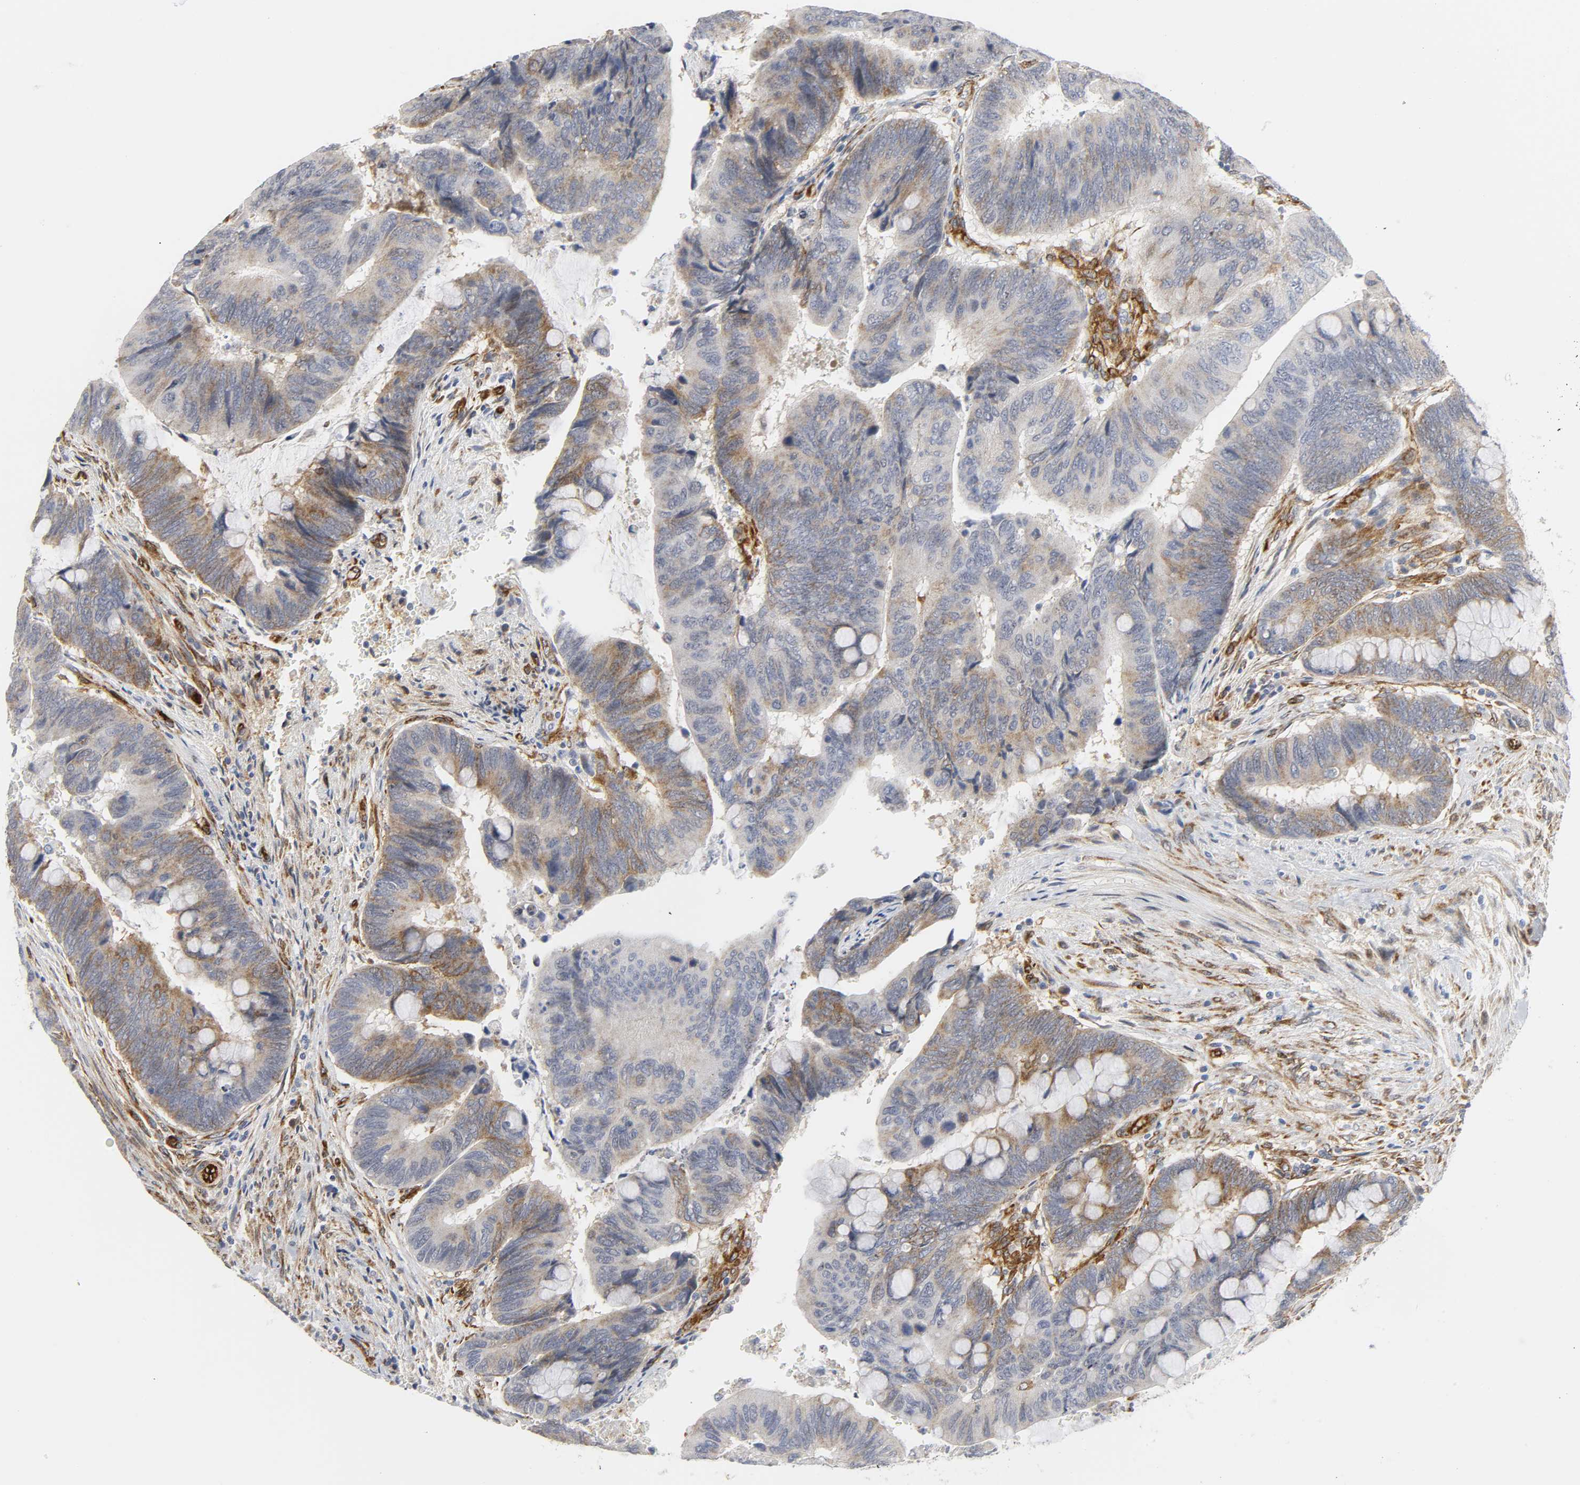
{"staining": {"intensity": "moderate", "quantity": "25%-75%", "location": "cytoplasmic/membranous"}, "tissue": "colorectal cancer", "cell_type": "Tumor cells", "image_type": "cancer", "snomed": [{"axis": "morphology", "description": "Normal tissue, NOS"}, {"axis": "morphology", "description": "Adenocarcinoma, NOS"}, {"axis": "topography", "description": "Rectum"}], "caption": "Immunohistochemical staining of human colorectal adenocarcinoma reveals moderate cytoplasmic/membranous protein staining in about 25%-75% of tumor cells. The staining was performed using DAB (3,3'-diaminobenzidine), with brown indicating positive protein expression. Nuclei are stained blue with hematoxylin.", "gene": "DOCK1", "patient": {"sex": "male", "age": 92}}